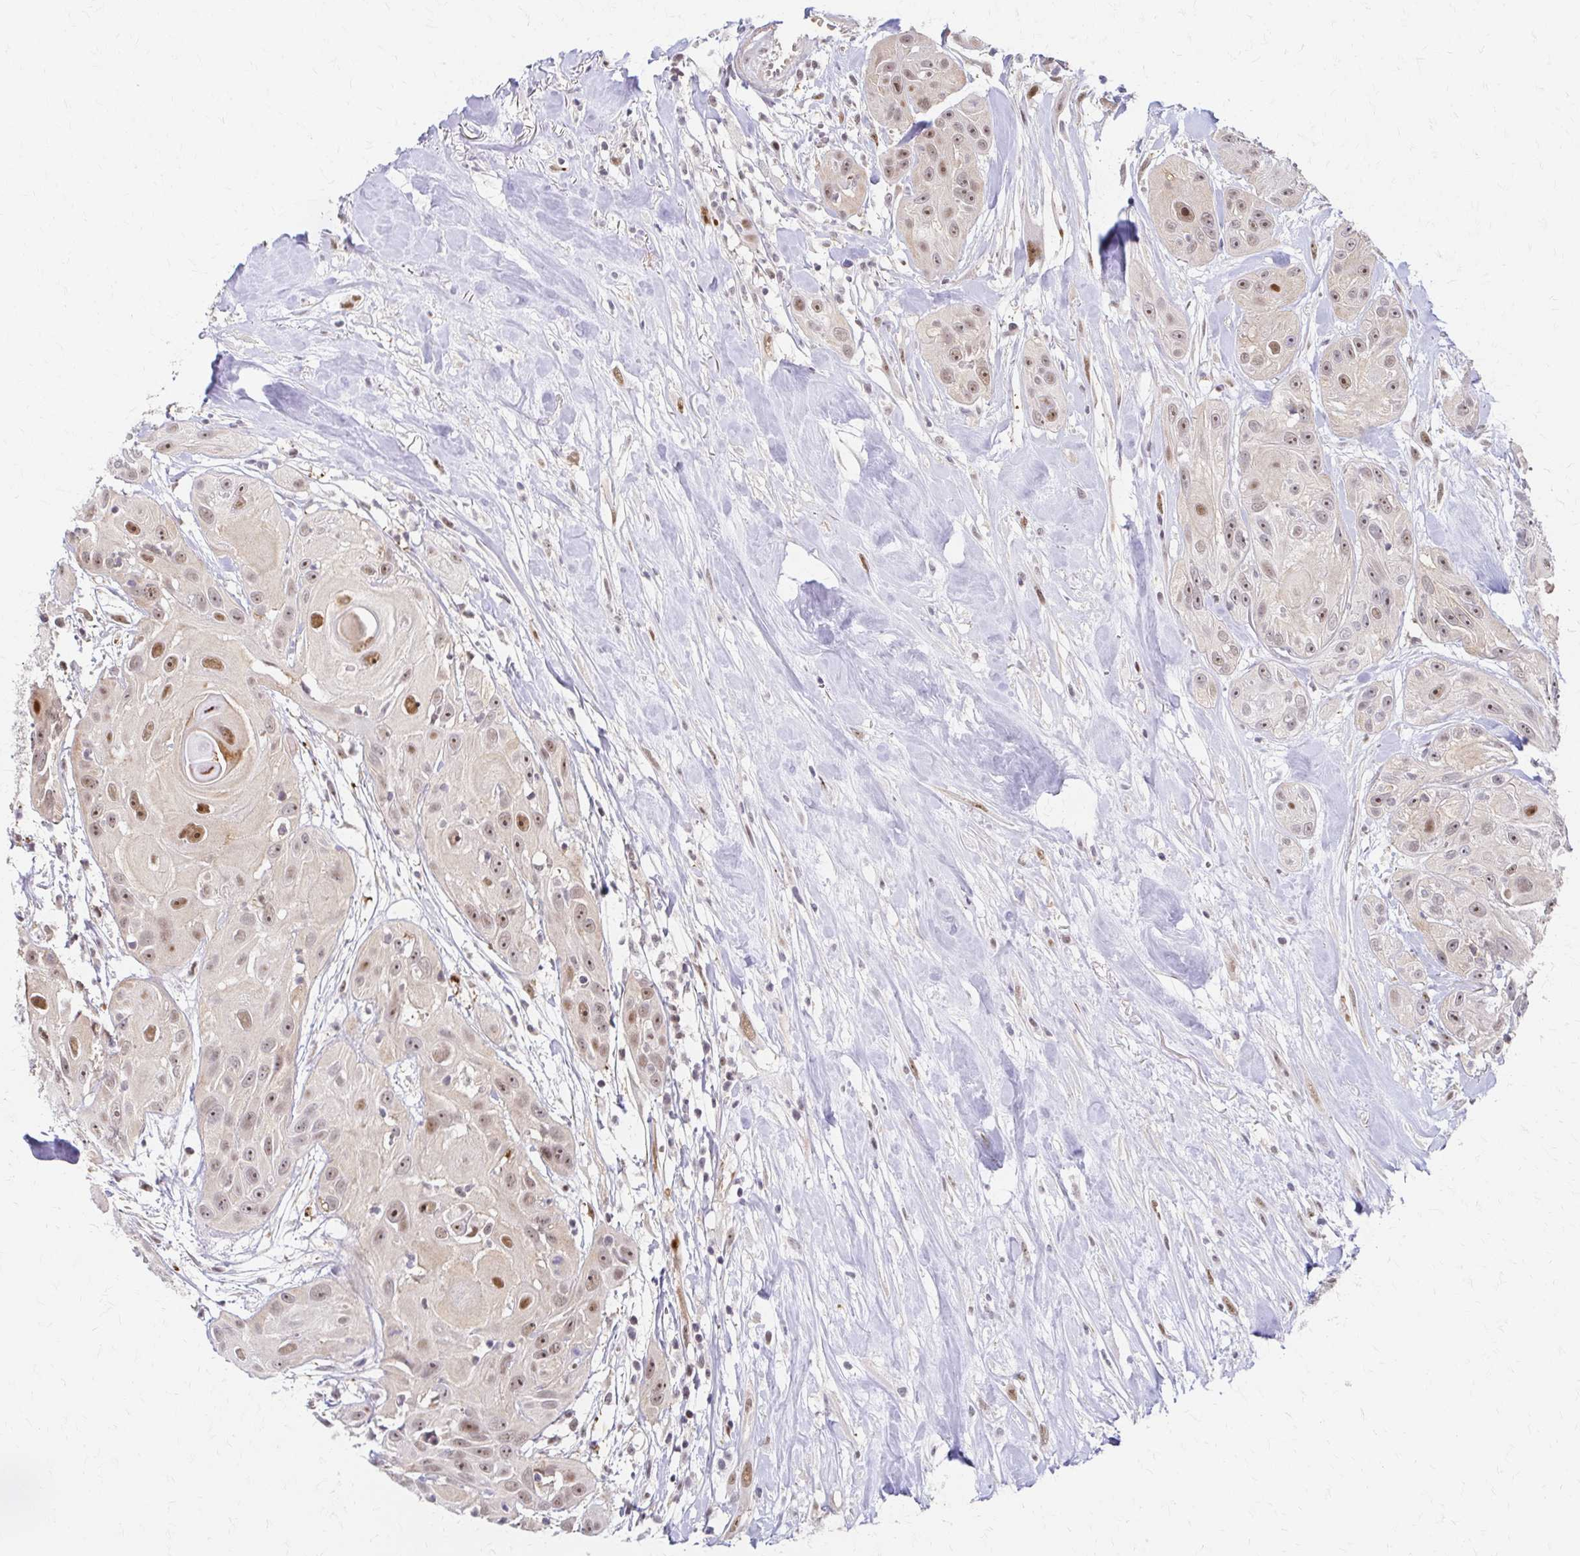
{"staining": {"intensity": "moderate", "quantity": ">75%", "location": "nuclear"}, "tissue": "head and neck cancer", "cell_type": "Tumor cells", "image_type": "cancer", "snomed": [{"axis": "morphology", "description": "Squamous cell carcinoma, NOS"}, {"axis": "topography", "description": "Oral tissue"}, {"axis": "topography", "description": "Head-Neck"}], "caption": "Immunohistochemistry (IHC) (DAB) staining of head and neck cancer (squamous cell carcinoma) demonstrates moderate nuclear protein positivity in approximately >75% of tumor cells. The staining was performed using DAB to visualize the protein expression in brown, while the nuclei were stained in blue with hematoxylin (Magnification: 20x).", "gene": "PSMD7", "patient": {"sex": "male", "age": 77}}